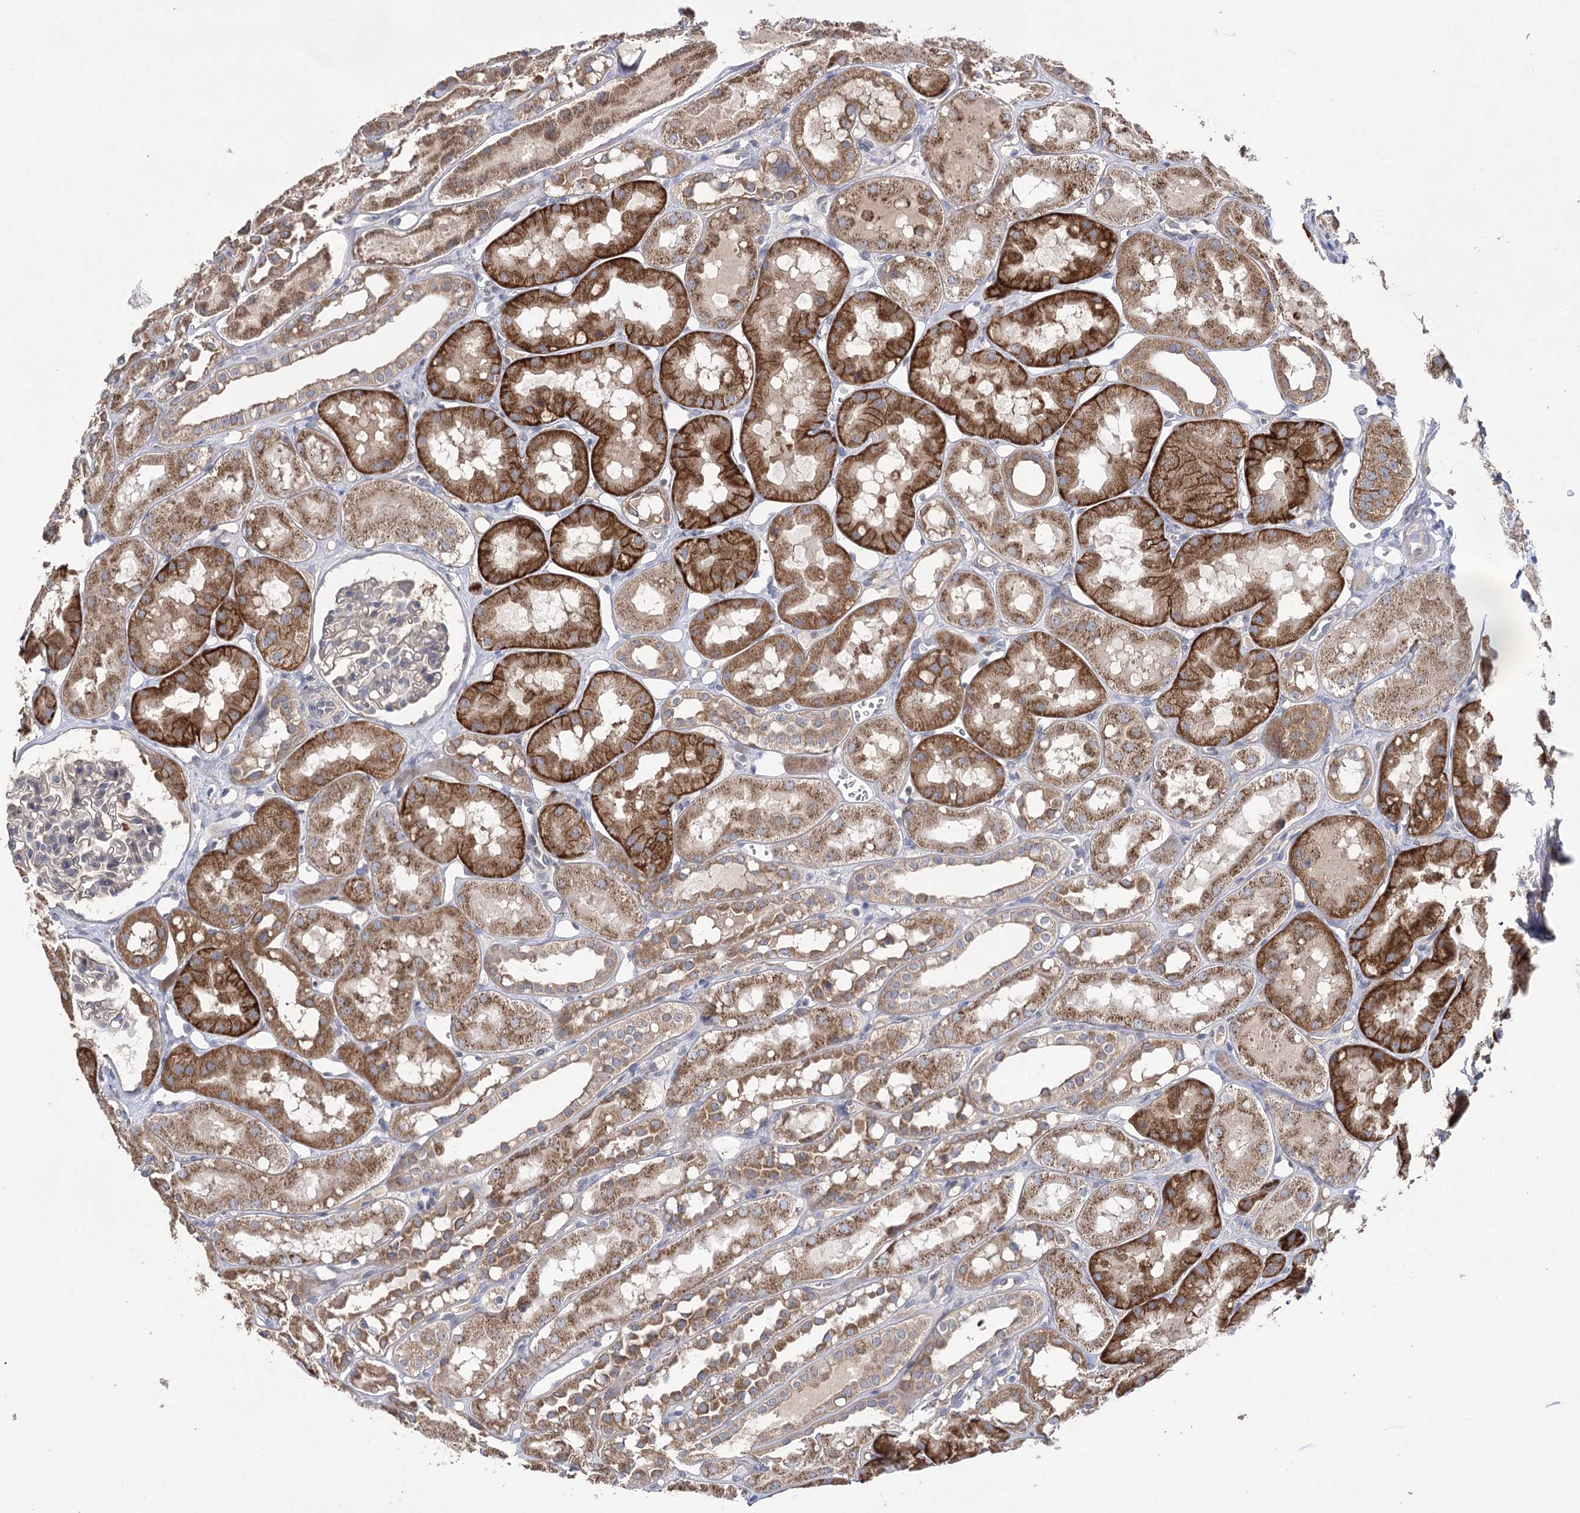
{"staining": {"intensity": "negative", "quantity": "none", "location": "none"}, "tissue": "kidney", "cell_type": "Cells in glomeruli", "image_type": "normal", "snomed": [{"axis": "morphology", "description": "Normal tissue, NOS"}, {"axis": "topography", "description": "Kidney"}], "caption": "IHC image of unremarkable human kidney stained for a protein (brown), which displays no expression in cells in glomeruli.", "gene": "AURKC", "patient": {"sex": "male", "age": 16}}